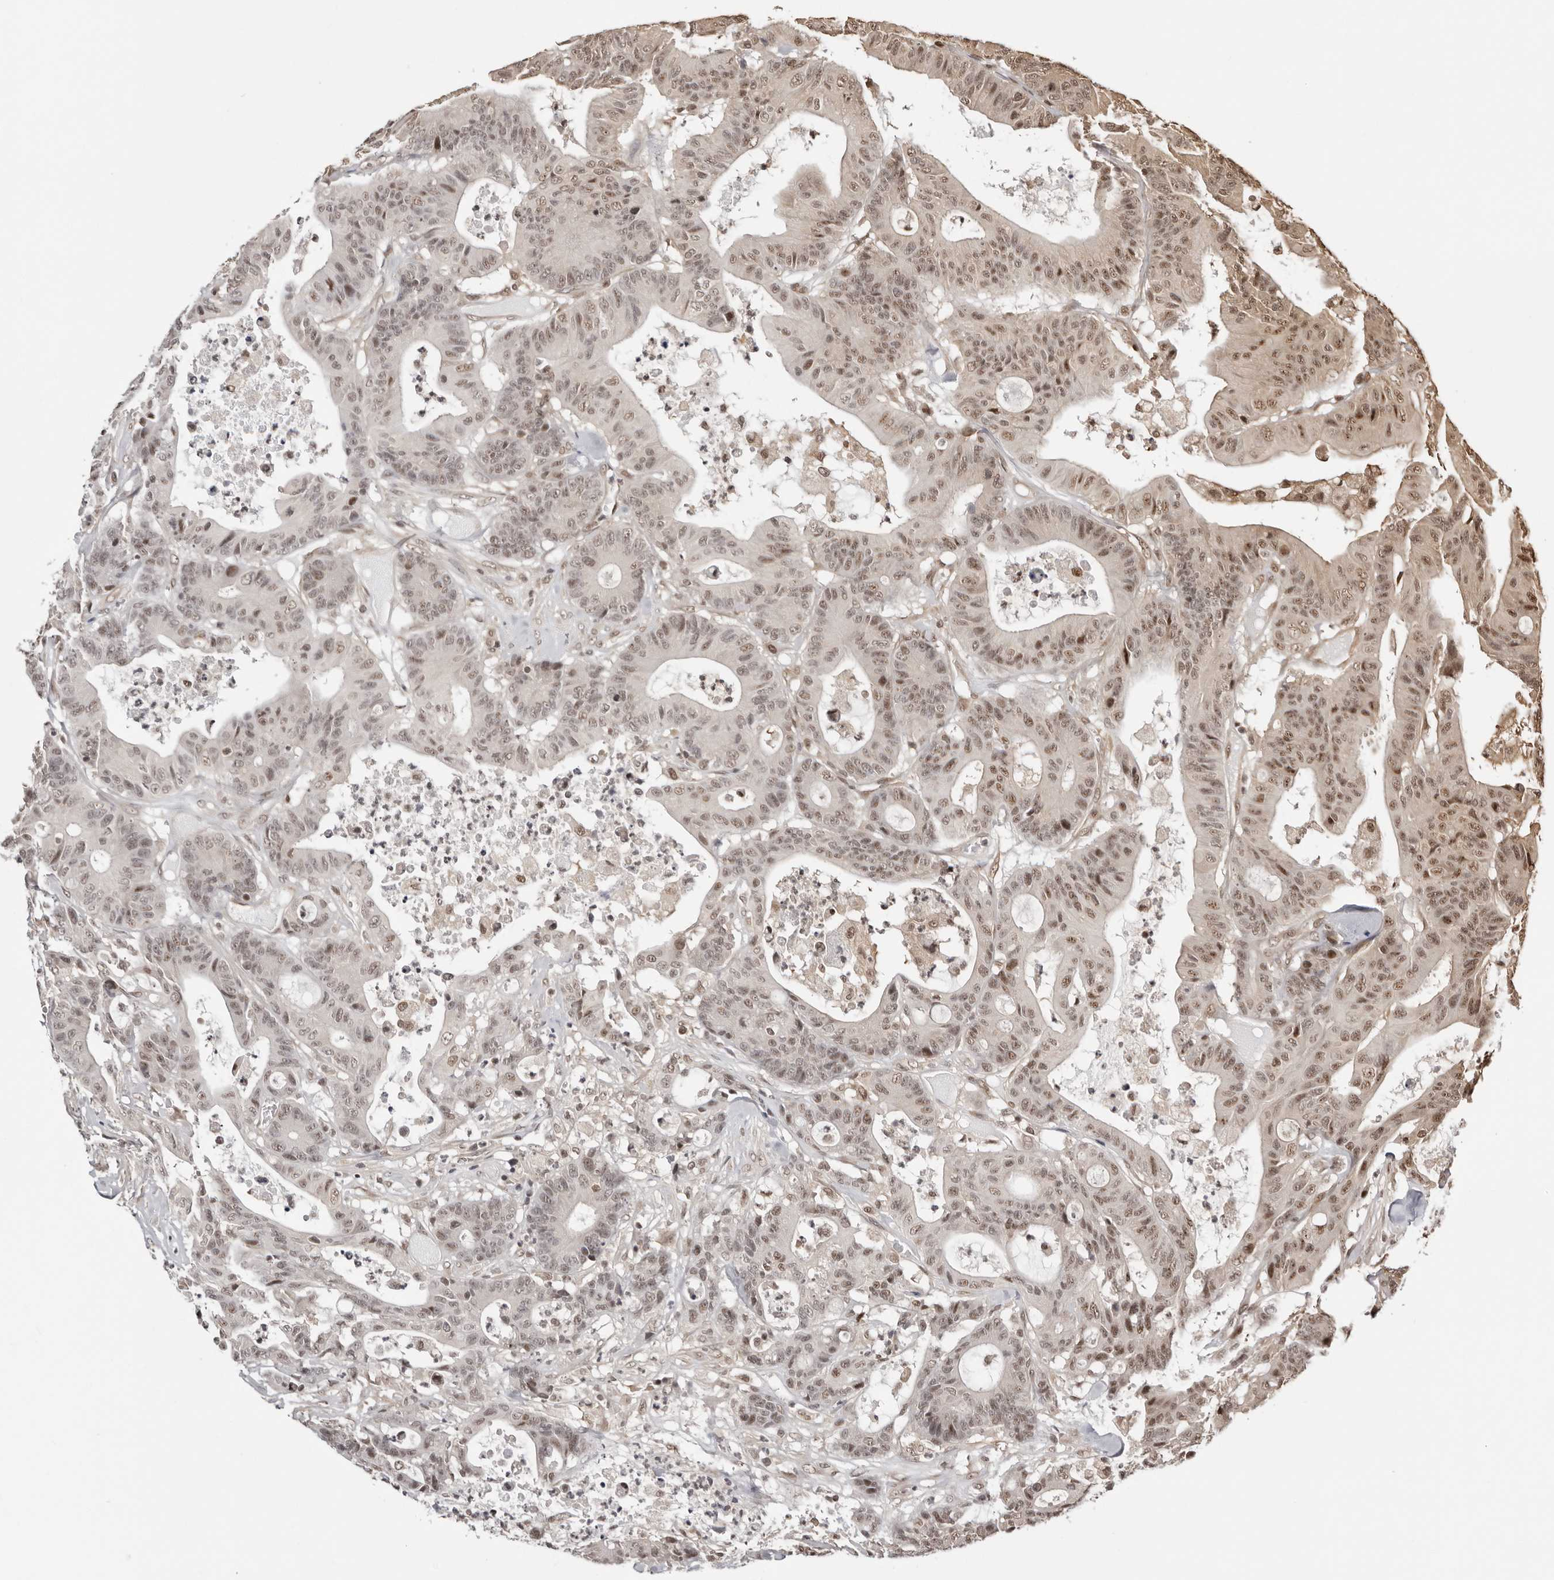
{"staining": {"intensity": "moderate", "quantity": "25%-75%", "location": "nuclear"}, "tissue": "colorectal cancer", "cell_type": "Tumor cells", "image_type": "cancer", "snomed": [{"axis": "morphology", "description": "Adenocarcinoma, NOS"}, {"axis": "topography", "description": "Colon"}], "caption": "This is a photomicrograph of IHC staining of colorectal cancer (adenocarcinoma), which shows moderate positivity in the nuclear of tumor cells.", "gene": "SDE2", "patient": {"sex": "female", "age": 84}}